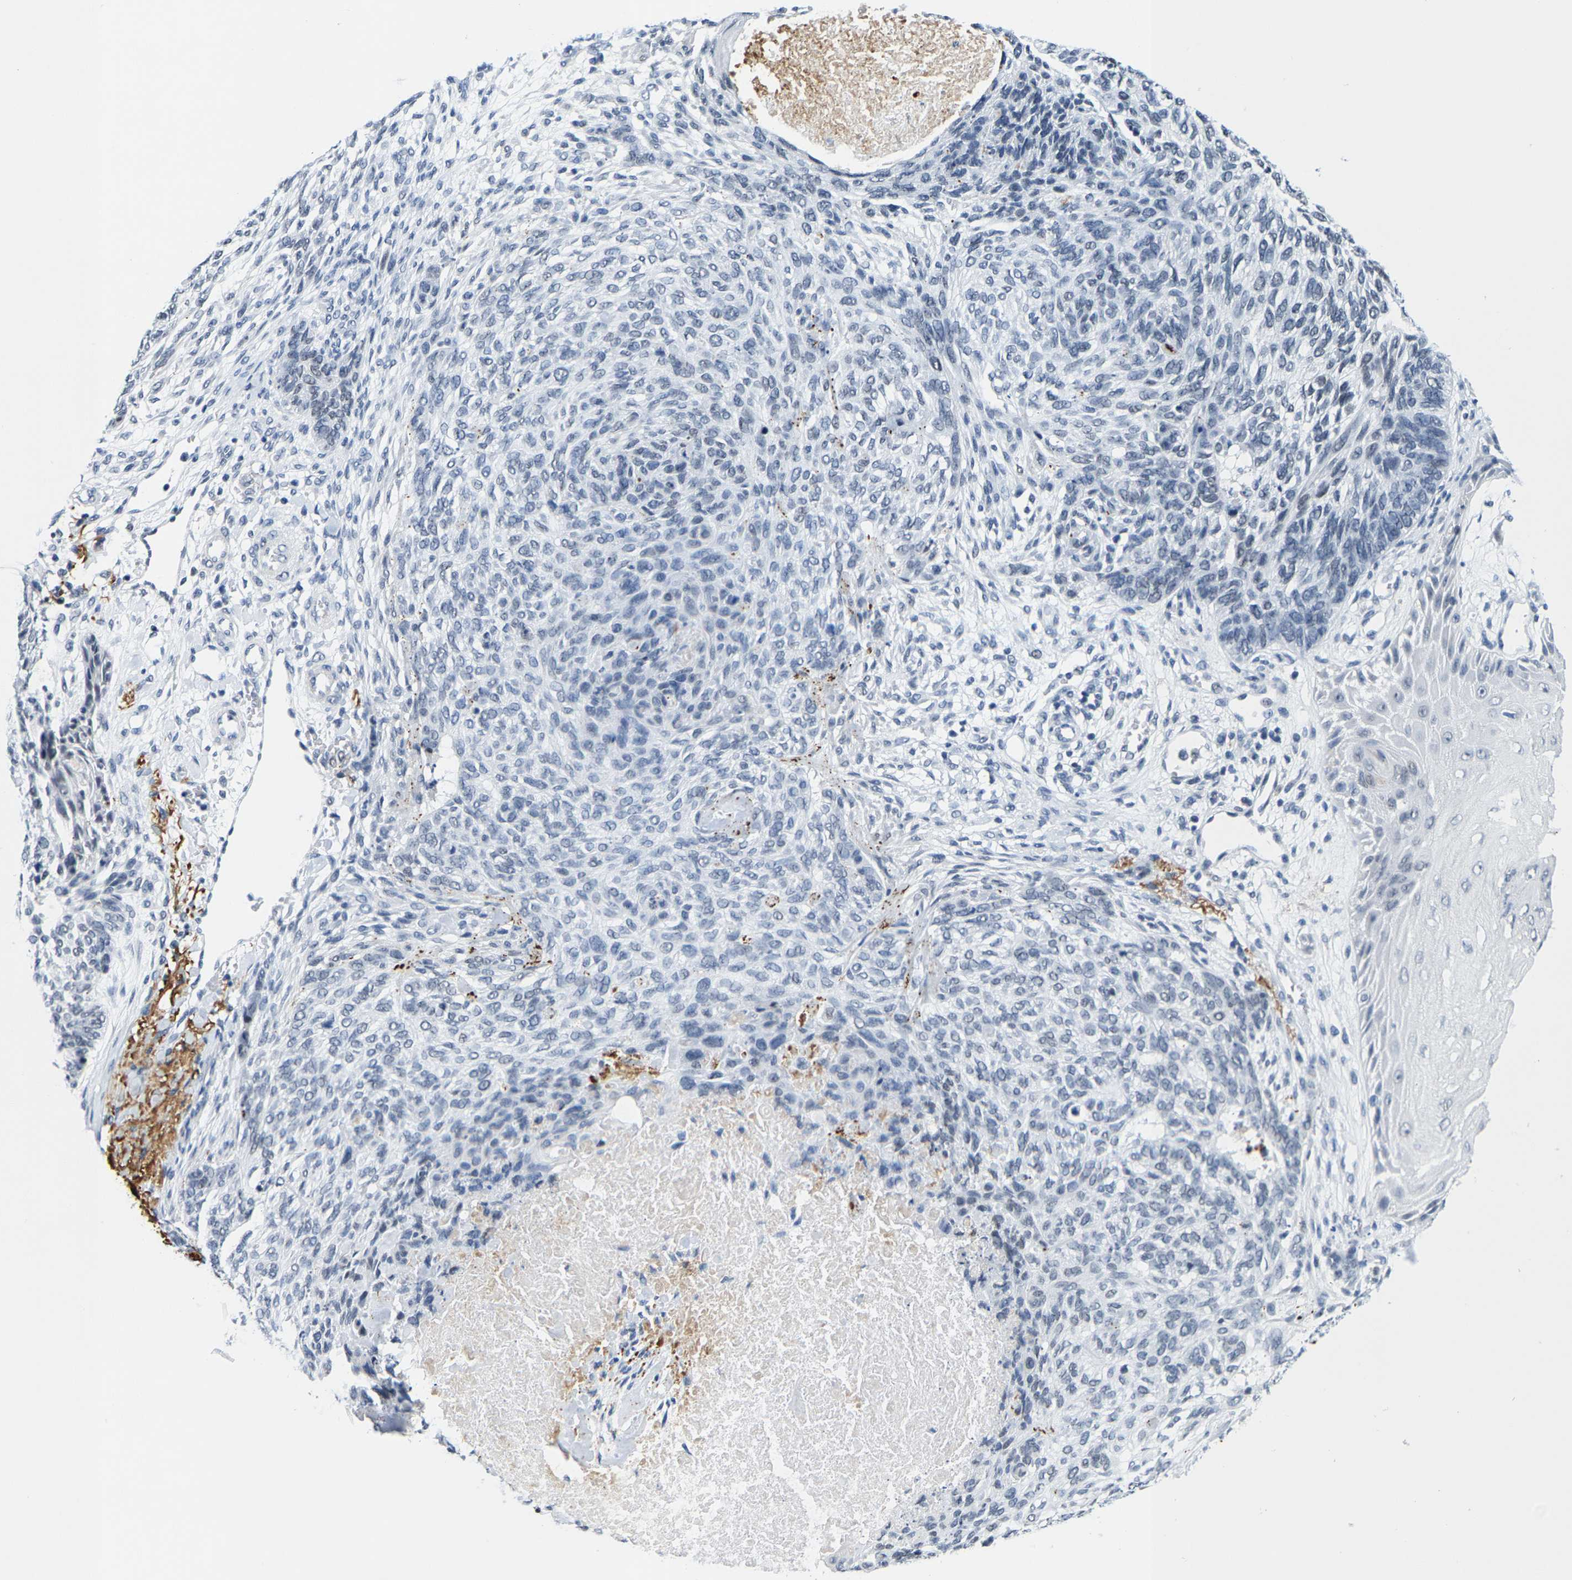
{"staining": {"intensity": "negative", "quantity": "none", "location": "none"}, "tissue": "skin cancer", "cell_type": "Tumor cells", "image_type": "cancer", "snomed": [{"axis": "morphology", "description": "Basal cell carcinoma"}, {"axis": "topography", "description": "Skin"}], "caption": "This photomicrograph is of basal cell carcinoma (skin) stained with IHC to label a protein in brown with the nuclei are counter-stained blue. There is no staining in tumor cells.", "gene": "SETD1B", "patient": {"sex": "male", "age": 55}}